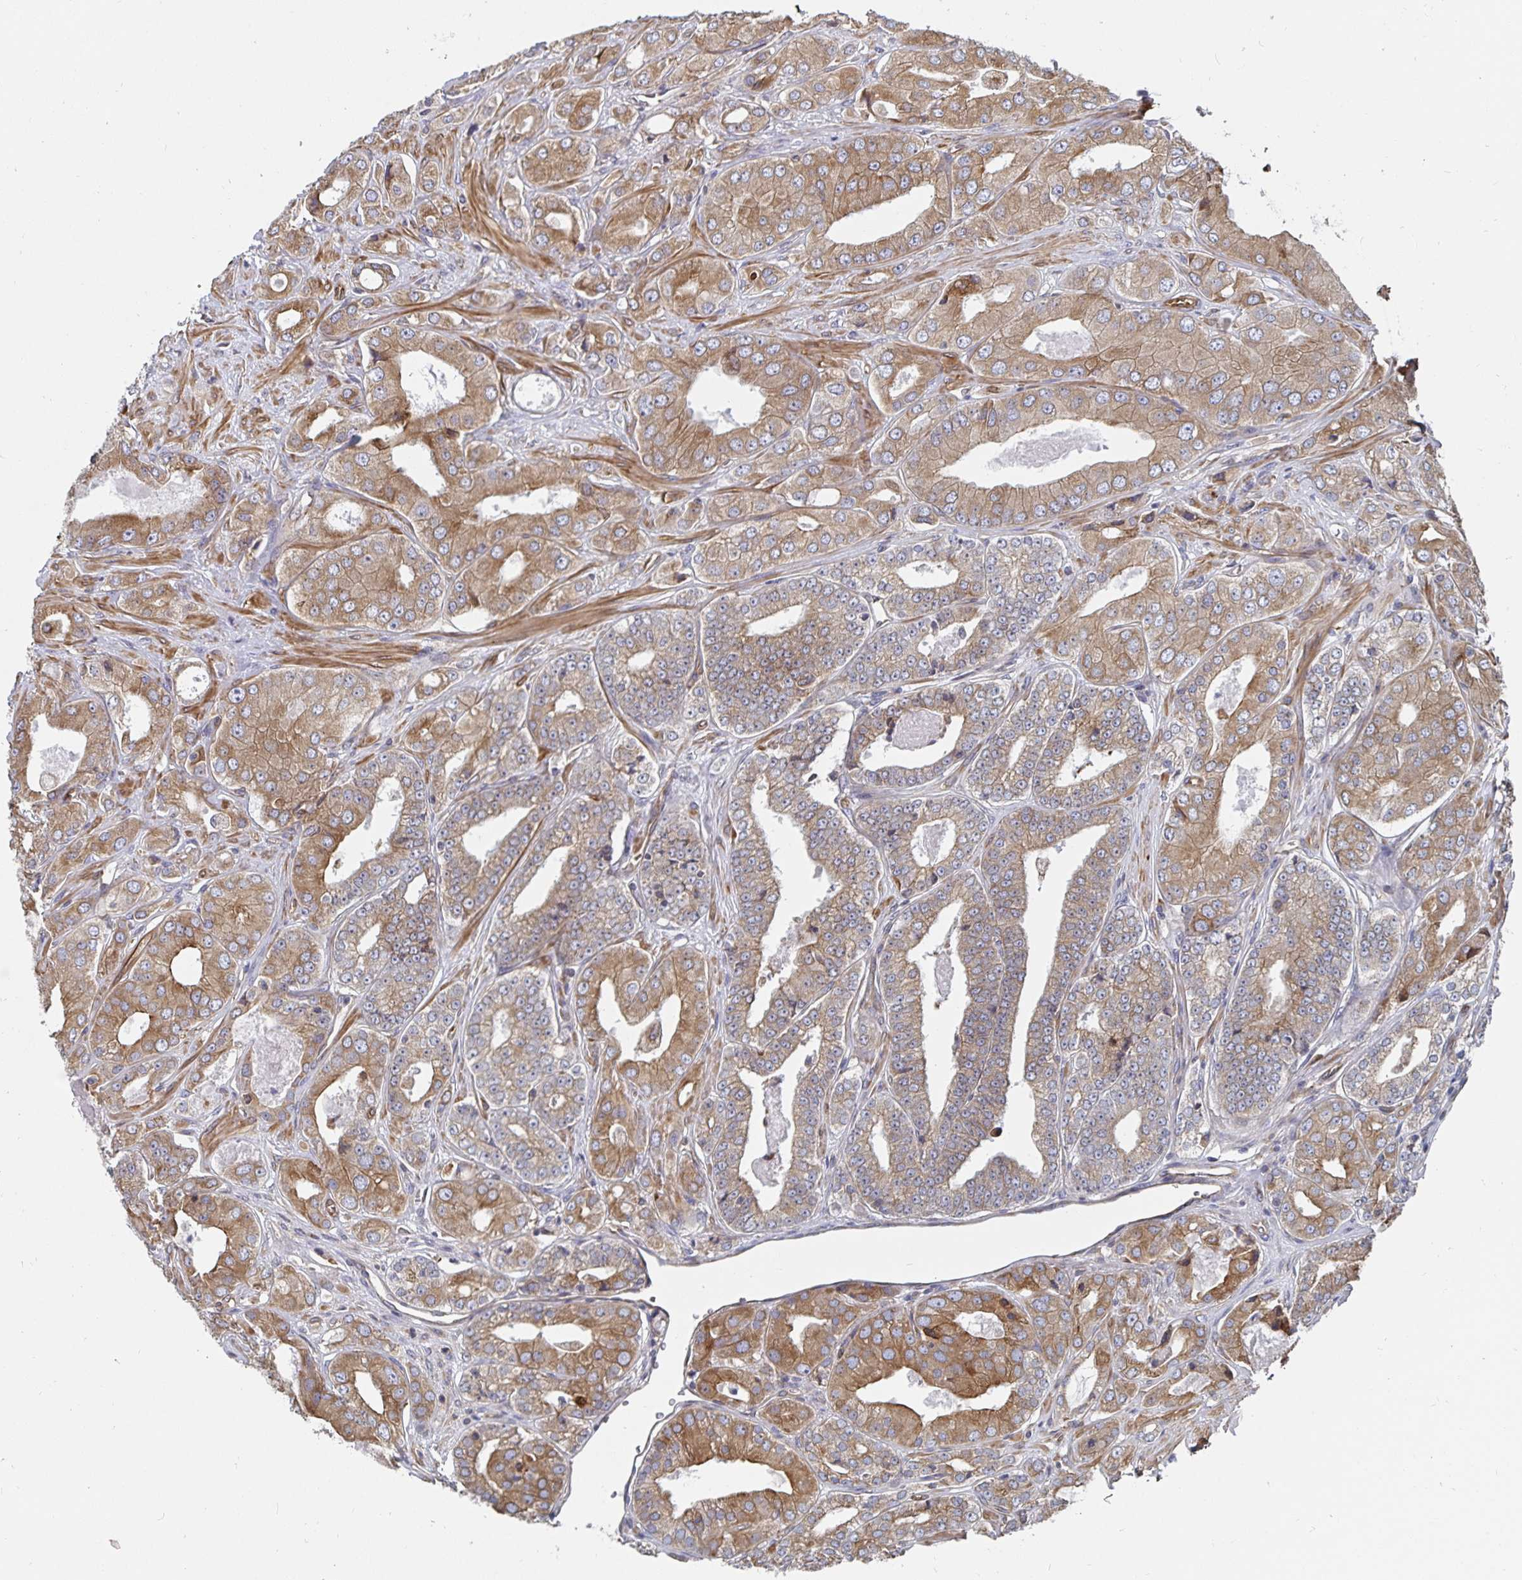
{"staining": {"intensity": "moderate", "quantity": ">75%", "location": "cytoplasmic/membranous"}, "tissue": "prostate cancer", "cell_type": "Tumor cells", "image_type": "cancer", "snomed": [{"axis": "morphology", "description": "Adenocarcinoma, Low grade"}, {"axis": "topography", "description": "Prostate"}], "caption": "A brown stain labels moderate cytoplasmic/membranous positivity of a protein in human prostate low-grade adenocarcinoma tumor cells.", "gene": "BCAP29", "patient": {"sex": "male", "age": 60}}